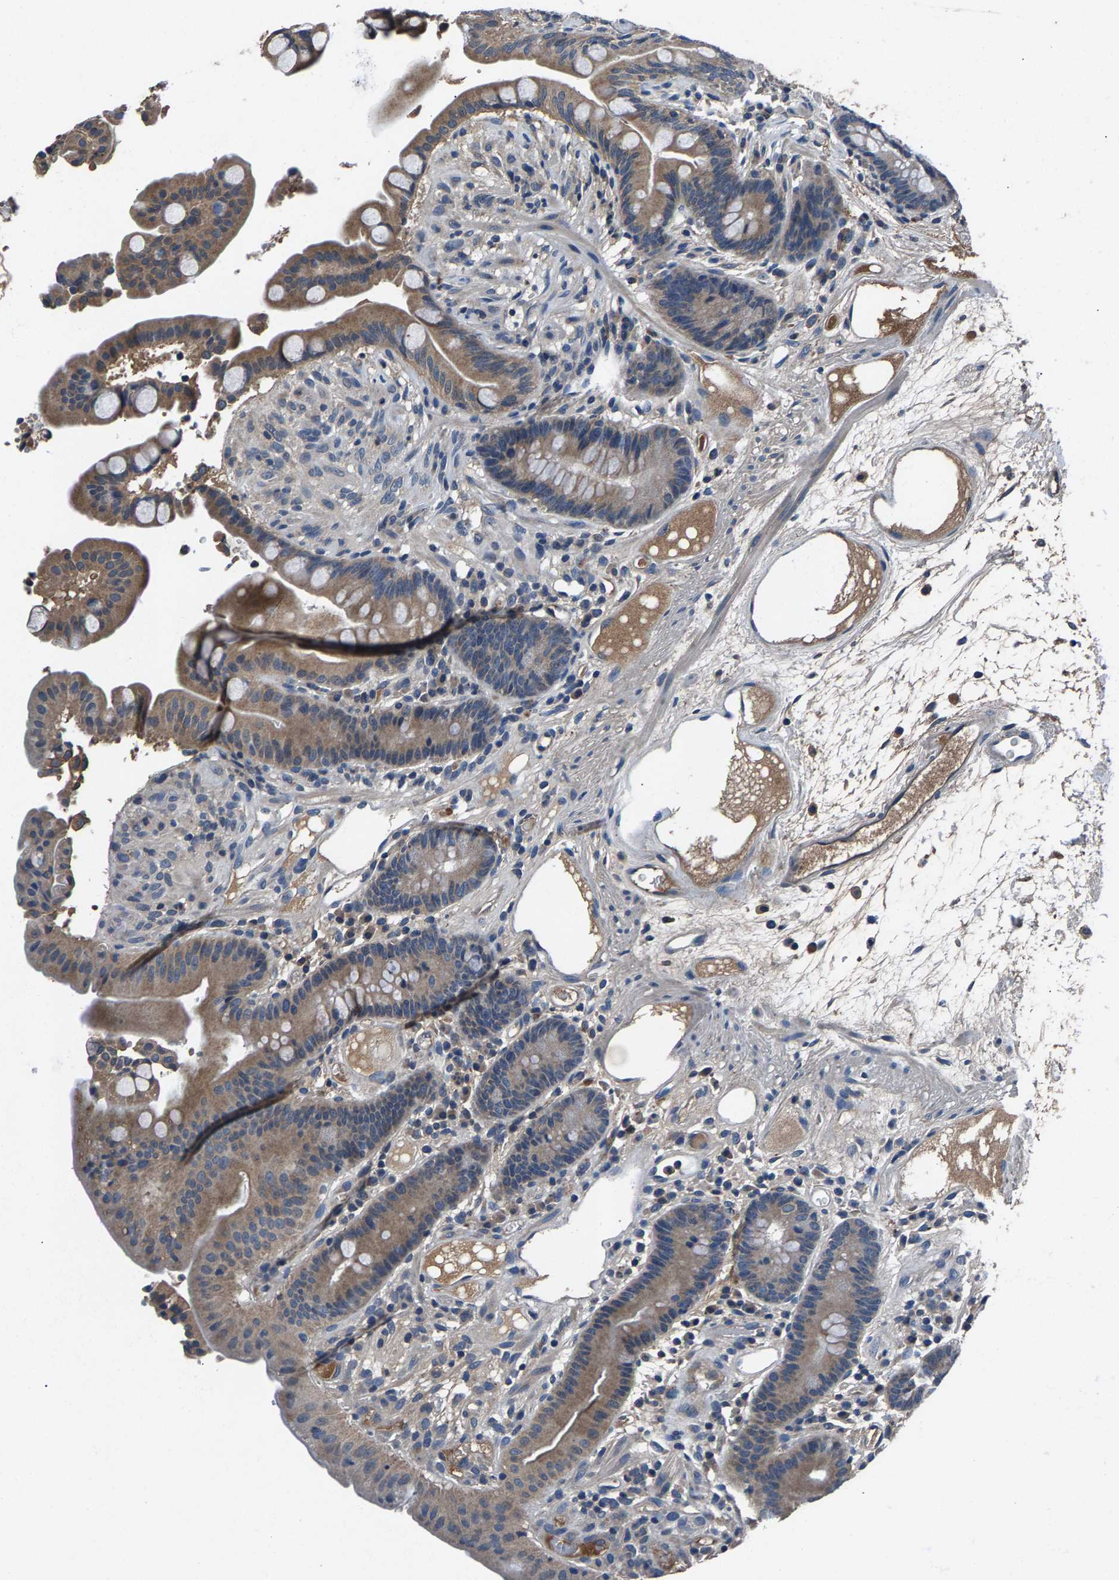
{"staining": {"intensity": "weak", "quantity": ">75%", "location": "cytoplasmic/membranous"}, "tissue": "colon", "cell_type": "Endothelial cells", "image_type": "normal", "snomed": [{"axis": "morphology", "description": "Normal tissue, NOS"}, {"axis": "topography", "description": "Colon"}], "caption": "Colon stained with DAB IHC displays low levels of weak cytoplasmic/membranous expression in about >75% of endothelial cells.", "gene": "PRXL2C", "patient": {"sex": "male", "age": 73}}